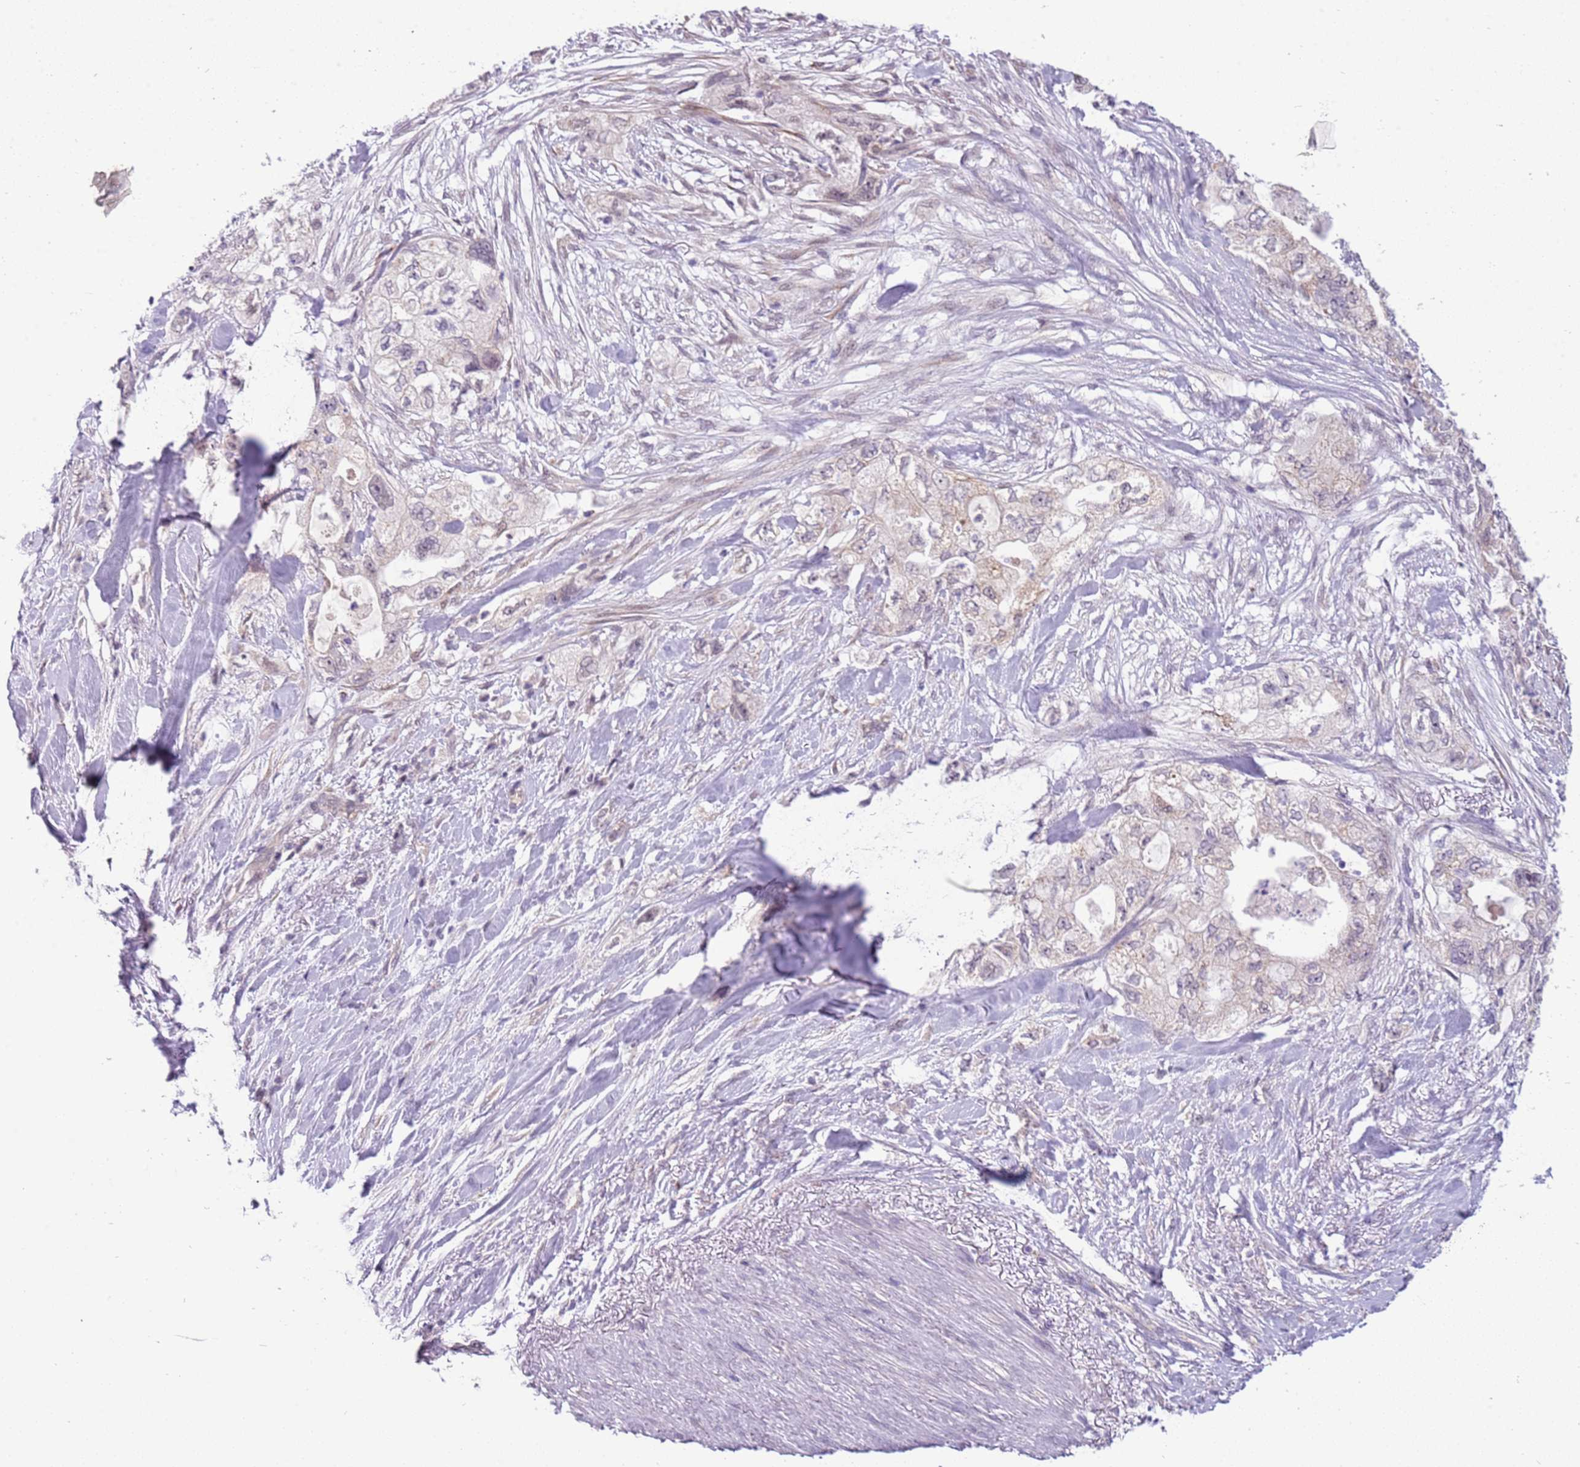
{"staining": {"intensity": "negative", "quantity": "none", "location": "none"}, "tissue": "pancreatic cancer", "cell_type": "Tumor cells", "image_type": "cancer", "snomed": [{"axis": "morphology", "description": "Adenocarcinoma, NOS"}, {"axis": "topography", "description": "Pancreas"}], "caption": "Tumor cells show no significant expression in pancreatic cancer (adenocarcinoma).", "gene": "FAM120C", "patient": {"sex": "female", "age": 73}}